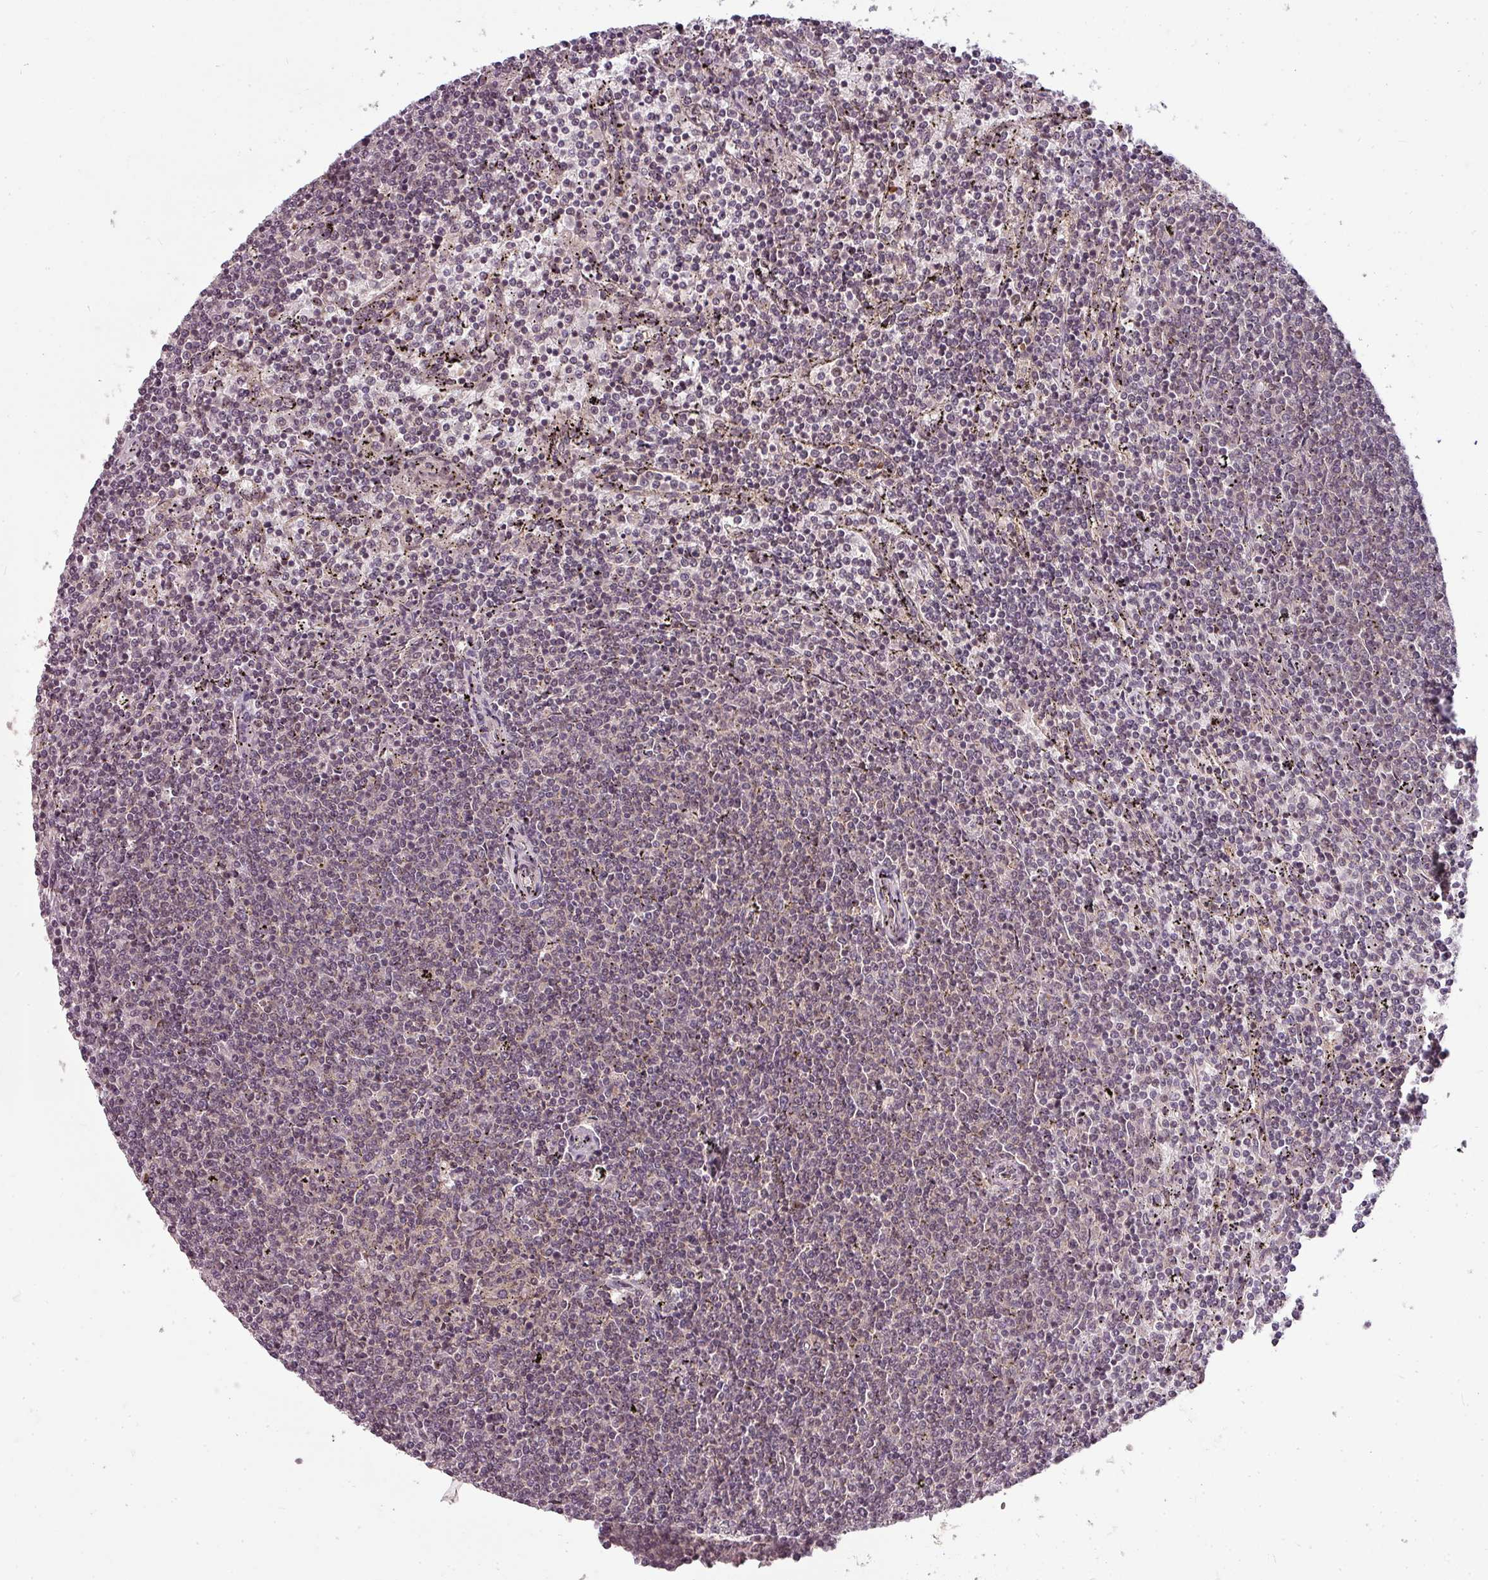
{"staining": {"intensity": "negative", "quantity": "none", "location": "none"}, "tissue": "lymphoma", "cell_type": "Tumor cells", "image_type": "cancer", "snomed": [{"axis": "morphology", "description": "Malignant lymphoma, non-Hodgkin's type, Low grade"}, {"axis": "topography", "description": "Spleen"}], "caption": "Lymphoma was stained to show a protein in brown. There is no significant positivity in tumor cells.", "gene": "CLIC1", "patient": {"sex": "female", "age": 50}}